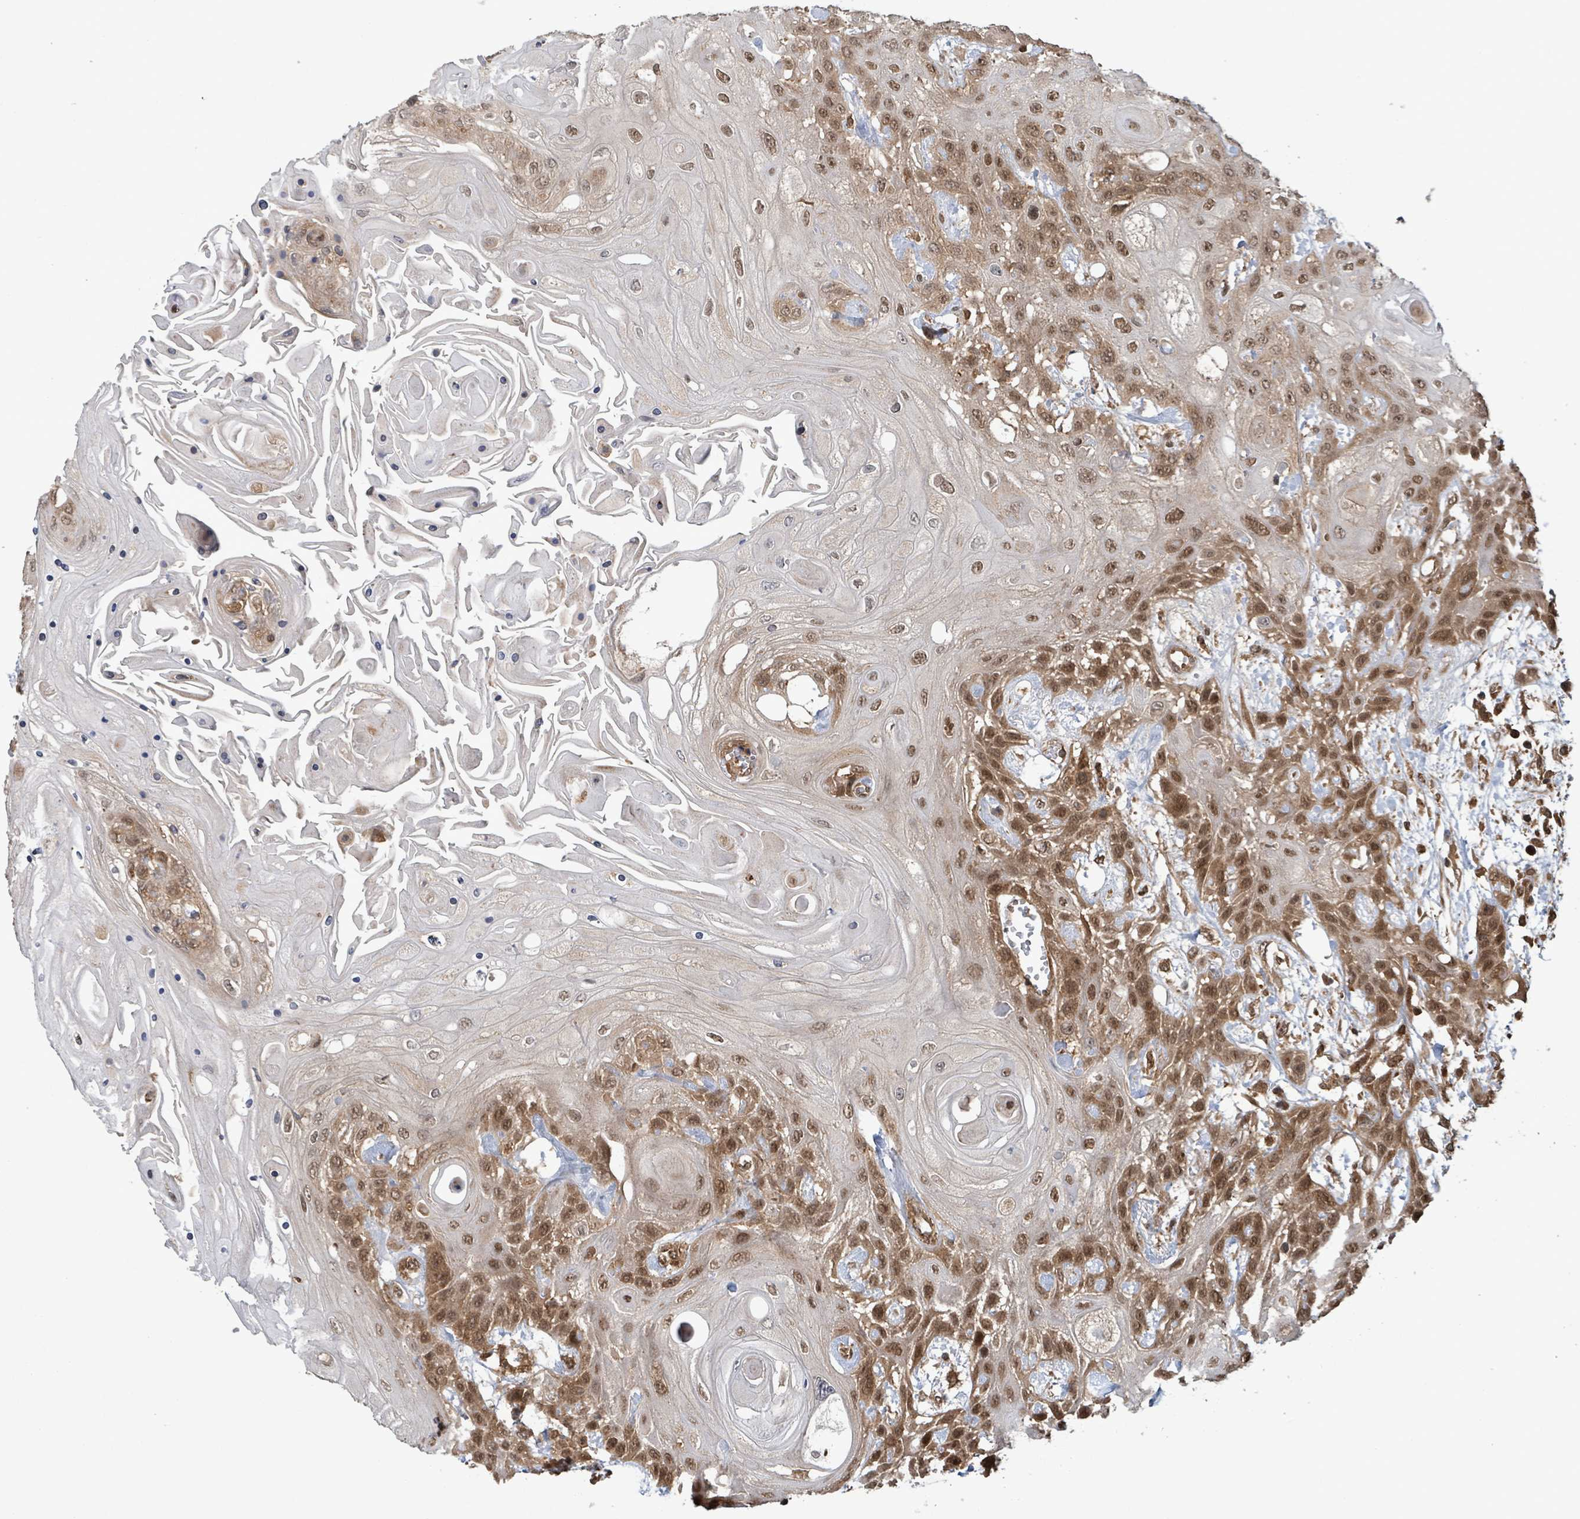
{"staining": {"intensity": "moderate", "quantity": "25%-75%", "location": "nuclear"}, "tissue": "head and neck cancer", "cell_type": "Tumor cells", "image_type": "cancer", "snomed": [{"axis": "morphology", "description": "Squamous cell carcinoma, NOS"}, {"axis": "topography", "description": "Head-Neck"}], "caption": "Immunohistochemical staining of human head and neck cancer (squamous cell carcinoma) shows medium levels of moderate nuclear staining in approximately 25%-75% of tumor cells.", "gene": "KLC1", "patient": {"sex": "female", "age": 43}}